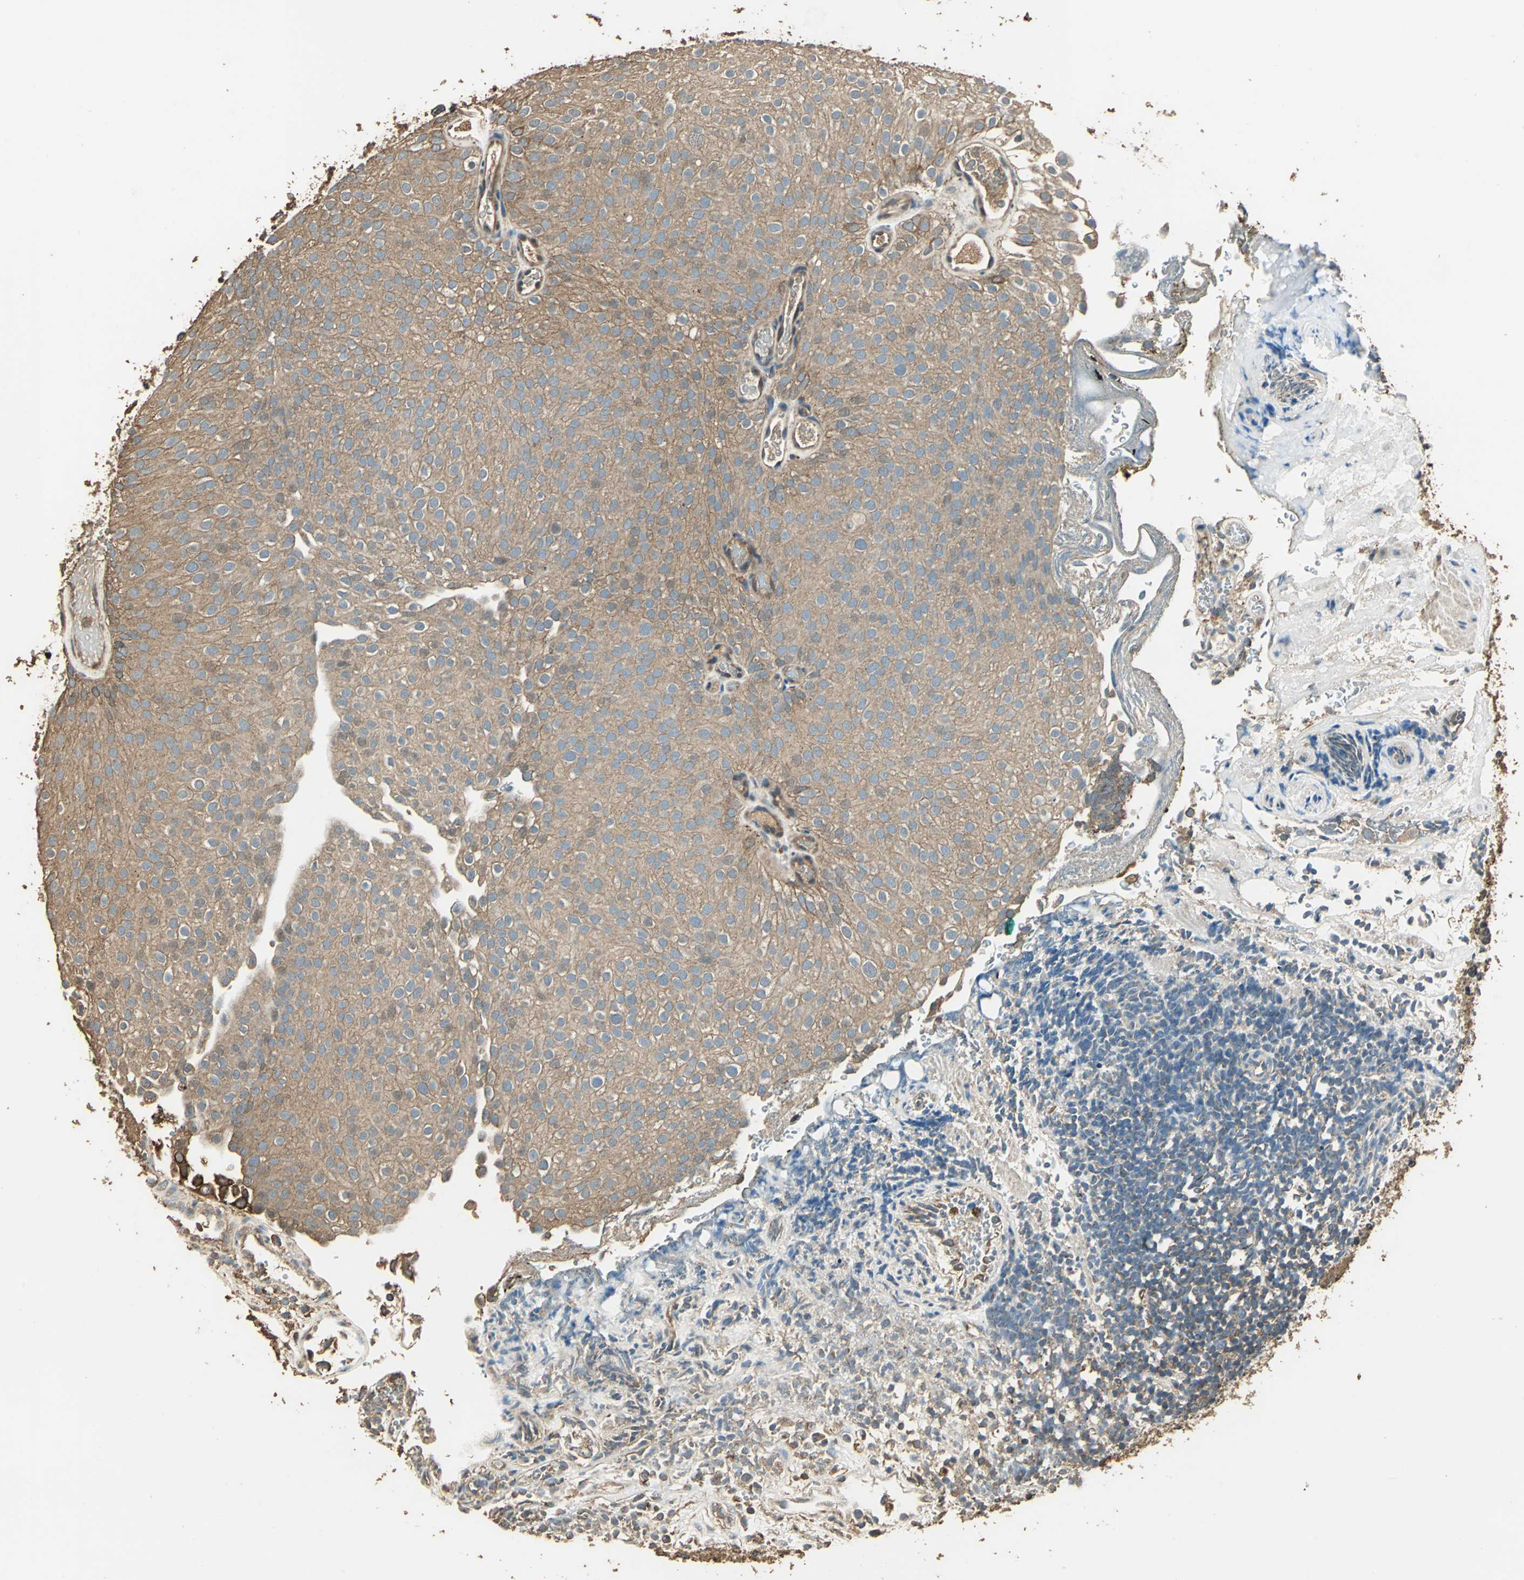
{"staining": {"intensity": "moderate", "quantity": ">75%", "location": "cytoplasmic/membranous"}, "tissue": "urothelial cancer", "cell_type": "Tumor cells", "image_type": "cancer", "snomed": [{"axis": "morphology", "description": "Urothelial carcinoma, Low grade"}, {"axis": "topography", "description": "Urinary bladder"}], "caption": "Immunohistochemical staining of urothelial cancer exhibits medium levels of moderate cytoplasmic/membranous expression in about >75% of tumor cells.", "gene": "TMPRSS4", "patient": {"sex": "male", "age": 78}}